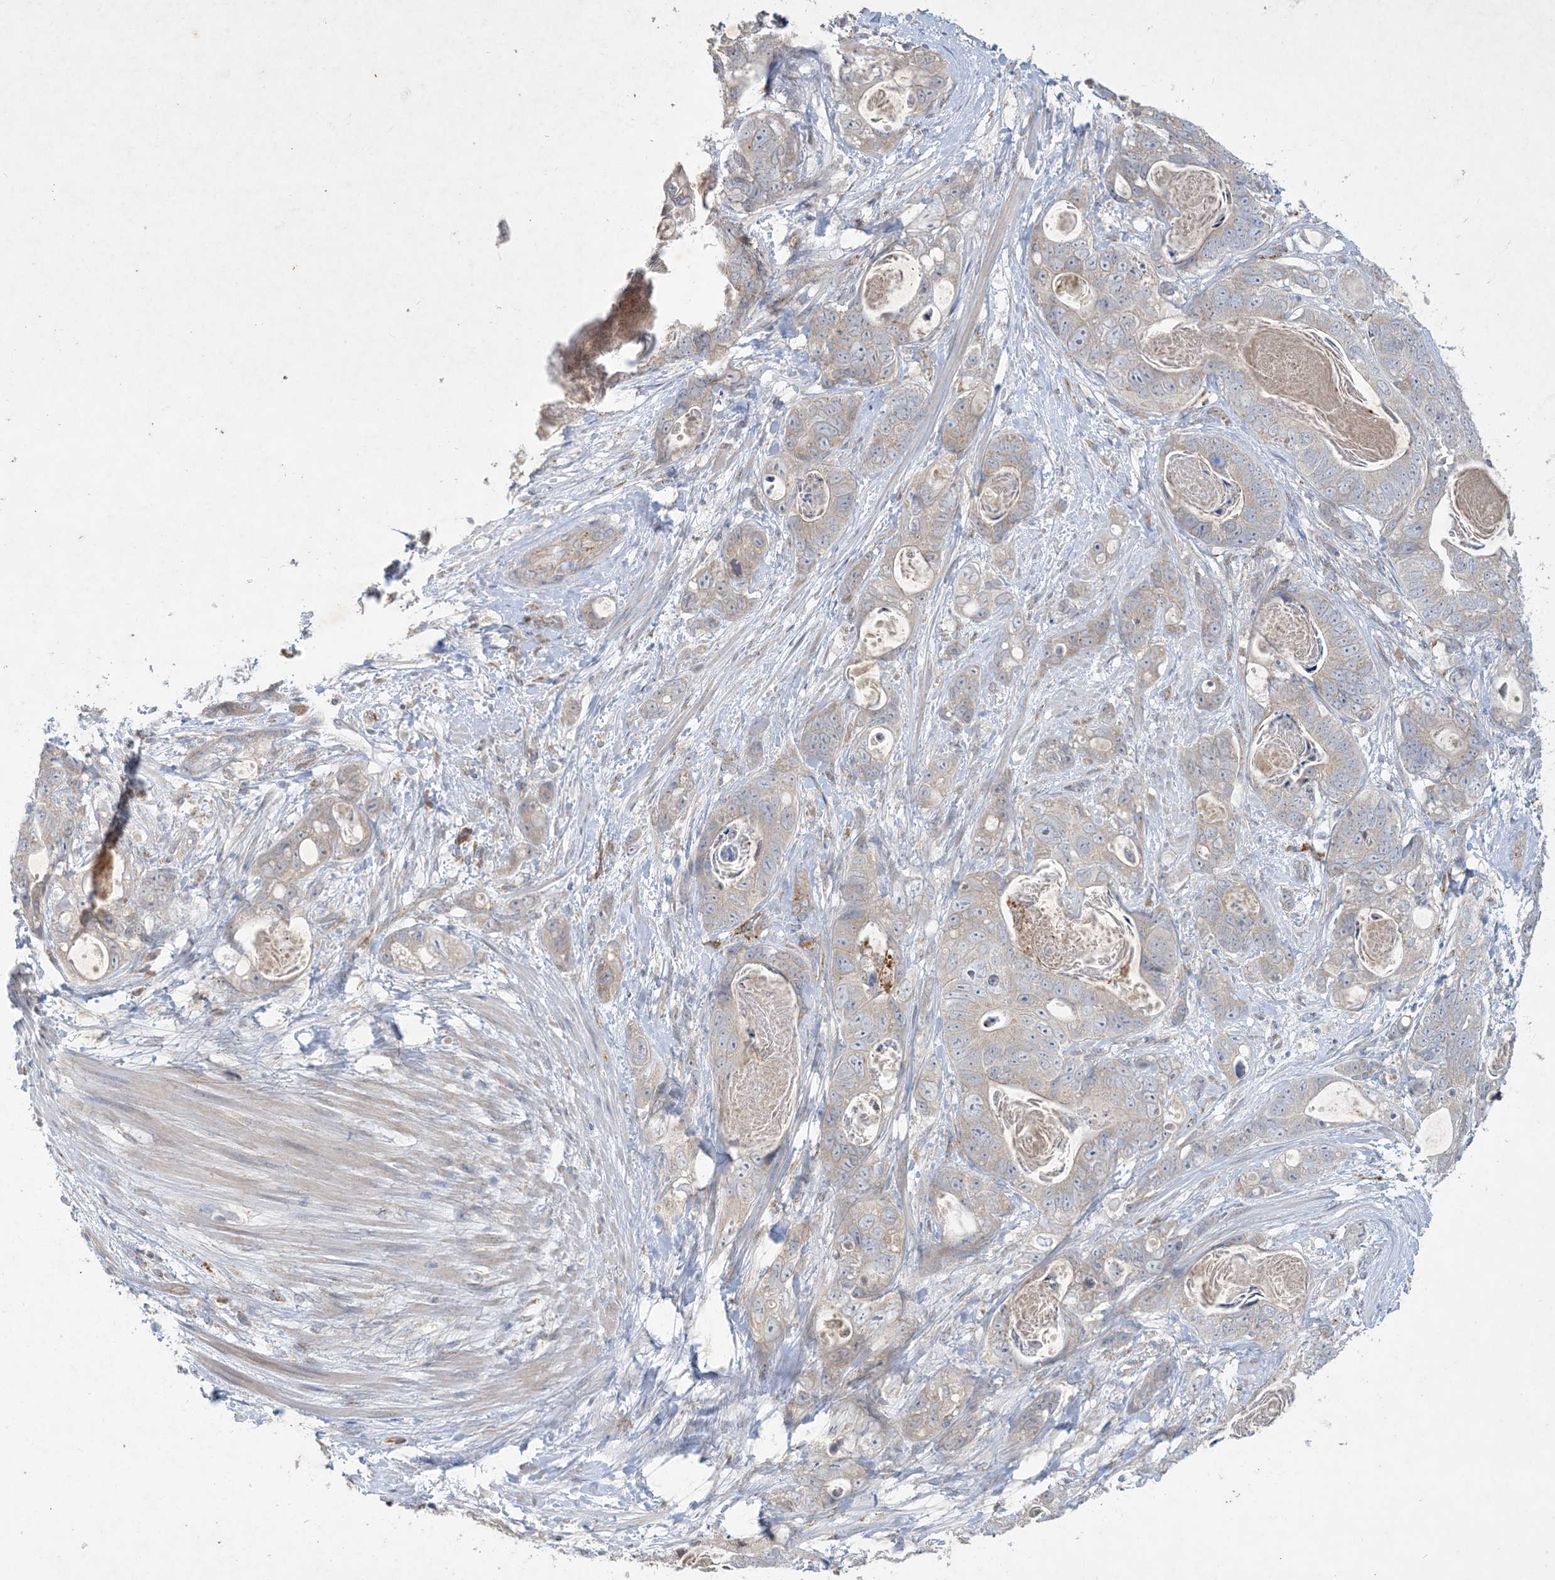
{"staining": {"intensity": "negative", "quantity": "none", "location": "none"}, "tissue": "stomach cancer", "cell_type": "Tumor cells", "image_type": "cancer", "snomed": [{"axis": "morphology", "description": "Normal tissue, NOS"}, {"axis": "morphology", "description": "Adenocarcinoma, NOS"}, {"axis": "topography", "description": "Stomach"}], "caption": "DAB immunohistochemical staining of stomach cancer shows no significant staining in tumor cells.", "gene": "MRPS18A", "patient": {"sex": "female", "age": 89}}